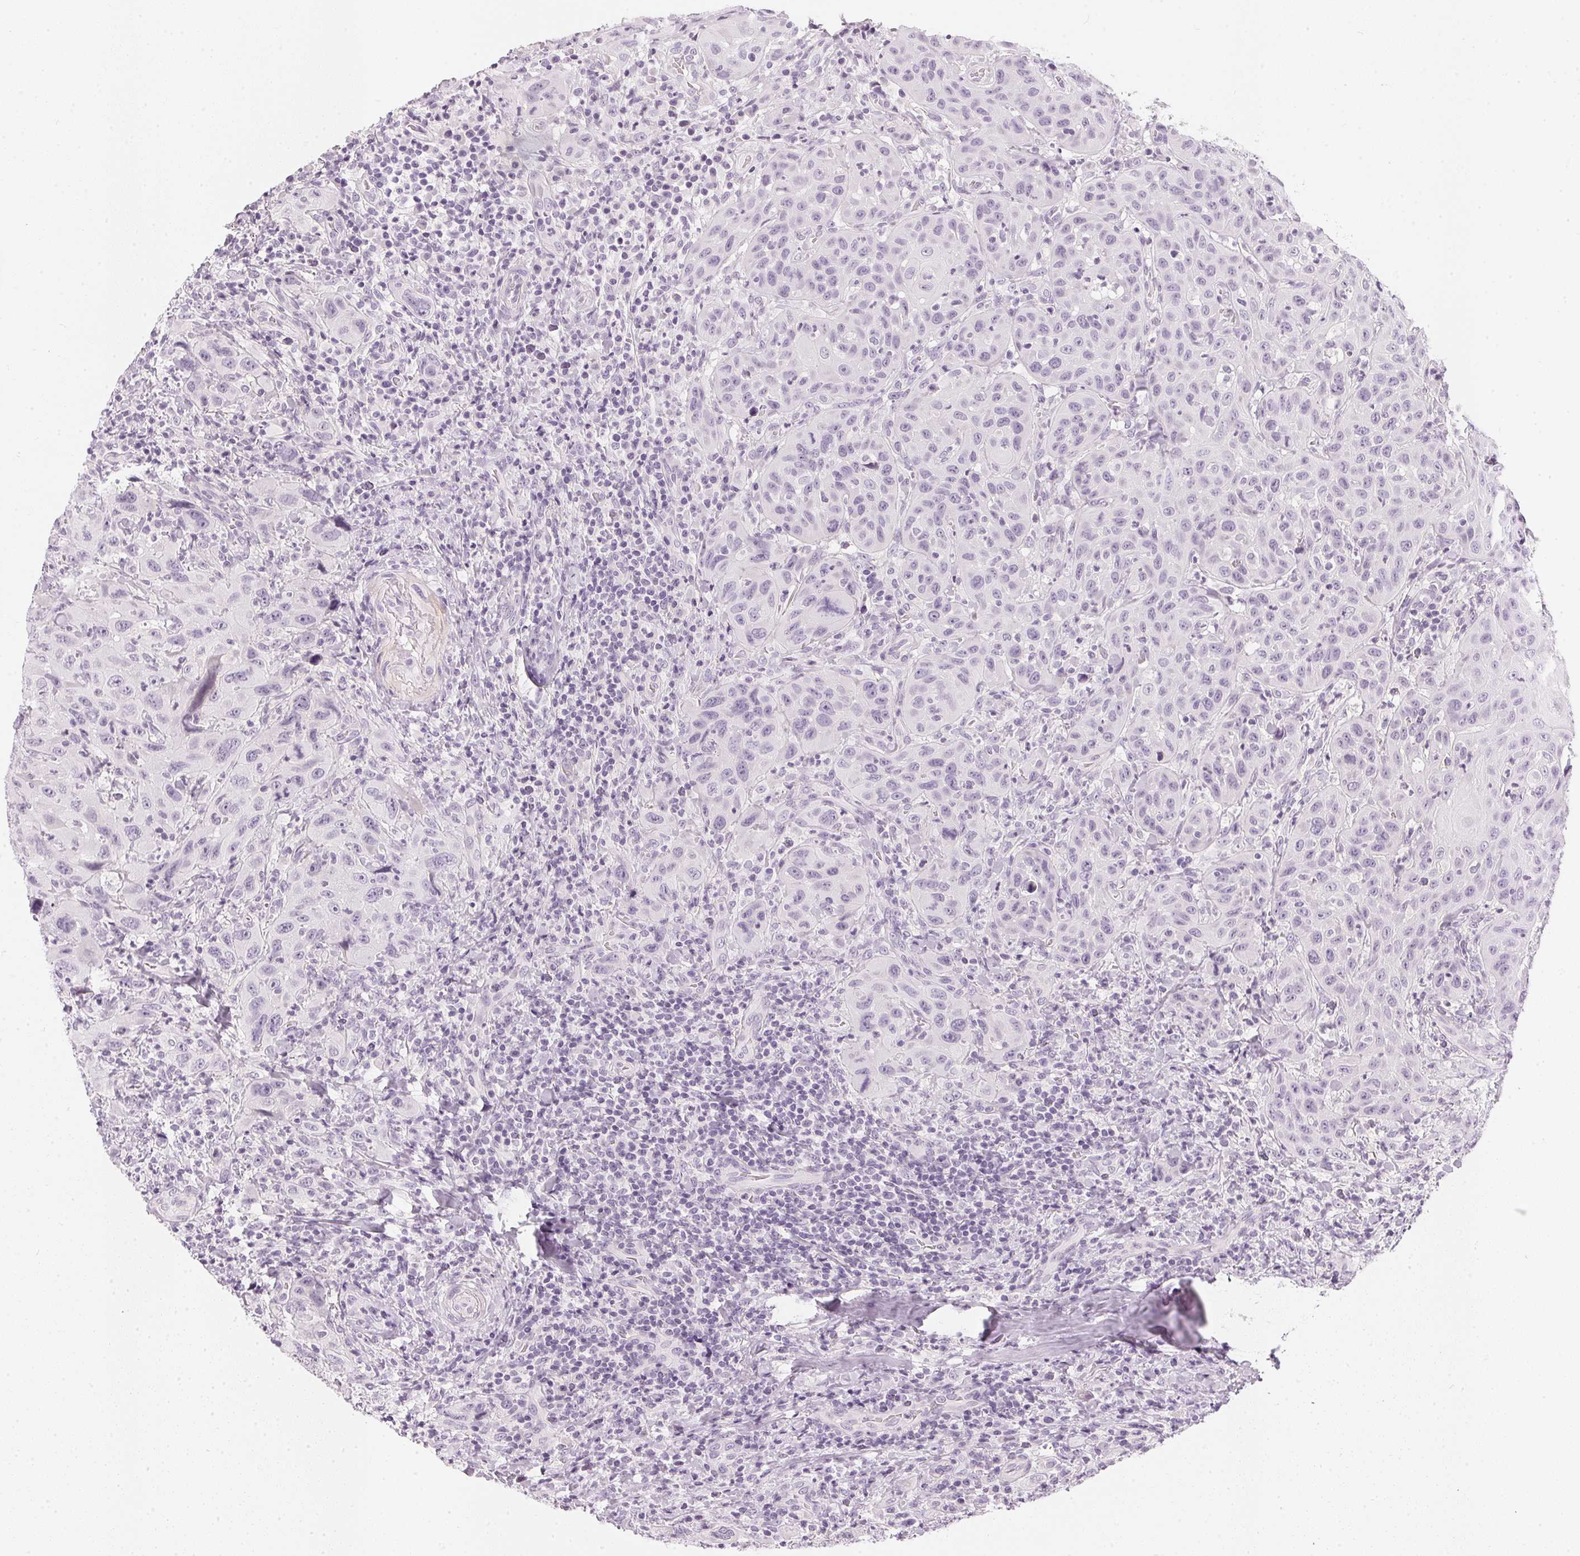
{"staining": {"intensity": "negative", "quantity": "none", "location": "none"}, "tissue": "head and neck cancer", "cell_type": "Tumor cells", "image_type": "cancer", "snomed": [{"axis": "morphology", "description": "Normal tissue, NOS"}, {"axis": "morphology", "description": "Squamous cell carcinoma, NOS"}, {"axis": "topography", "description": "Oral tissue"}, {"axis": "topography", "description": "Tounge, NOS"}, {"axis": "topography", "description": "Head-Neck"}], "caption": "There is no significant staining in tumor cells of head and neck cancer.", "gene": "CHST4", "patient": {"sex": "male", "age": 62}}